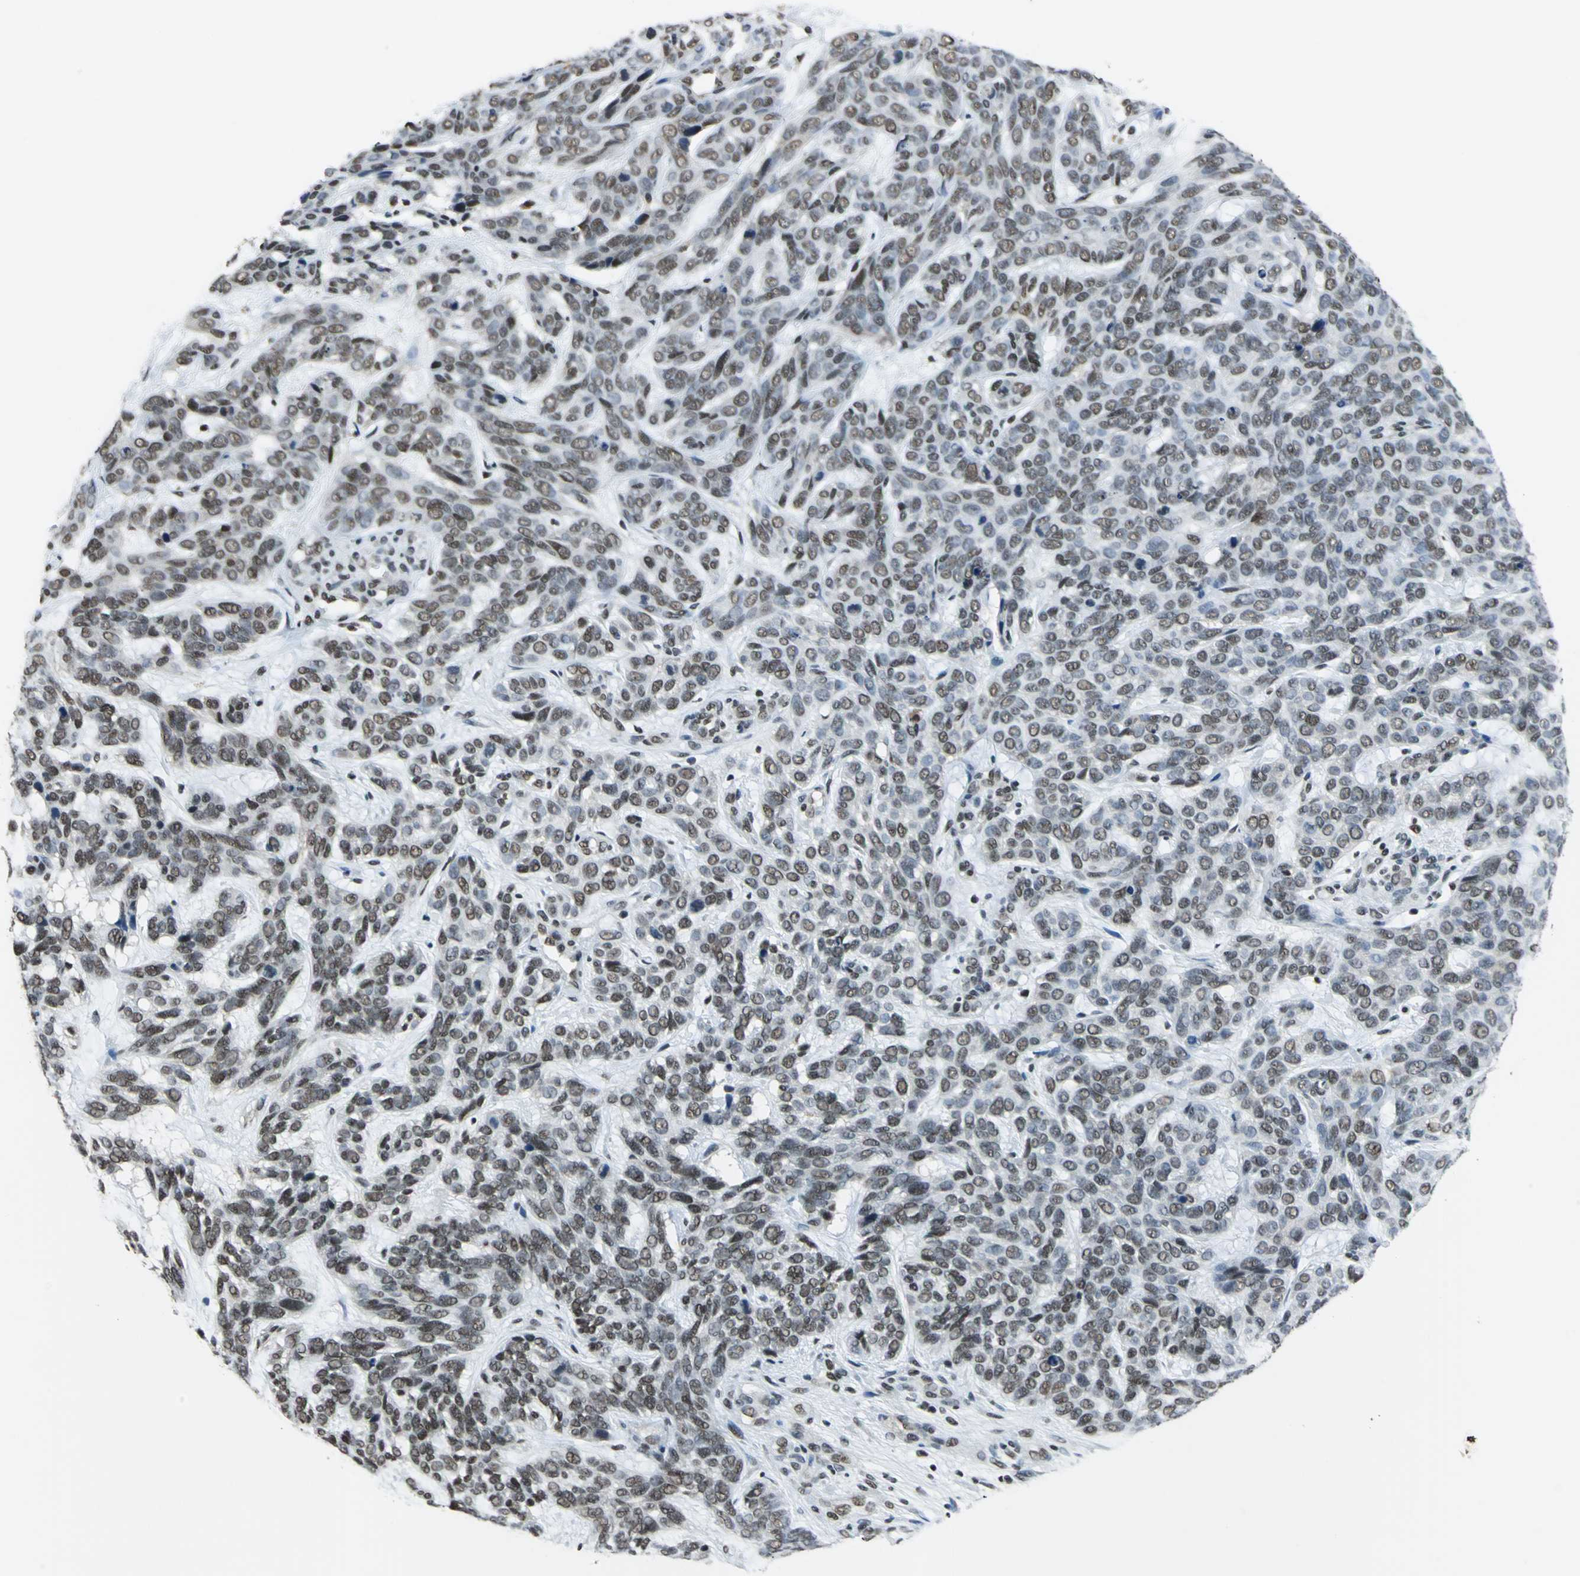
{"staining": {"intensity": "moderate", "quantity": ">75%", "location": "nuclear"}, "tissue": "skin cancer", "cell_type": "Tumor cells", "image_type": "cancer", "snomed": [{"axis": "morphology", "description": "Basal cell carcinoma"}, {"axis": "topography", "description": "Skin"}], "caption": "High-magnification brightfield microscopy of basal cell carcinoma (skin) stained with DAB (3,3'-diaminobenzidine) (brown) and counterstained with hematoxylin (blue). tumor cells exhibit moderate nuclear staining is appreciated in about>75% of cells. (DAB (3,3'-diaminobenzidine) = brown stain, brightfield microscopy at high magnification).", "gene": "RBM14", "patient": {"sex": "male", "age": 87}}